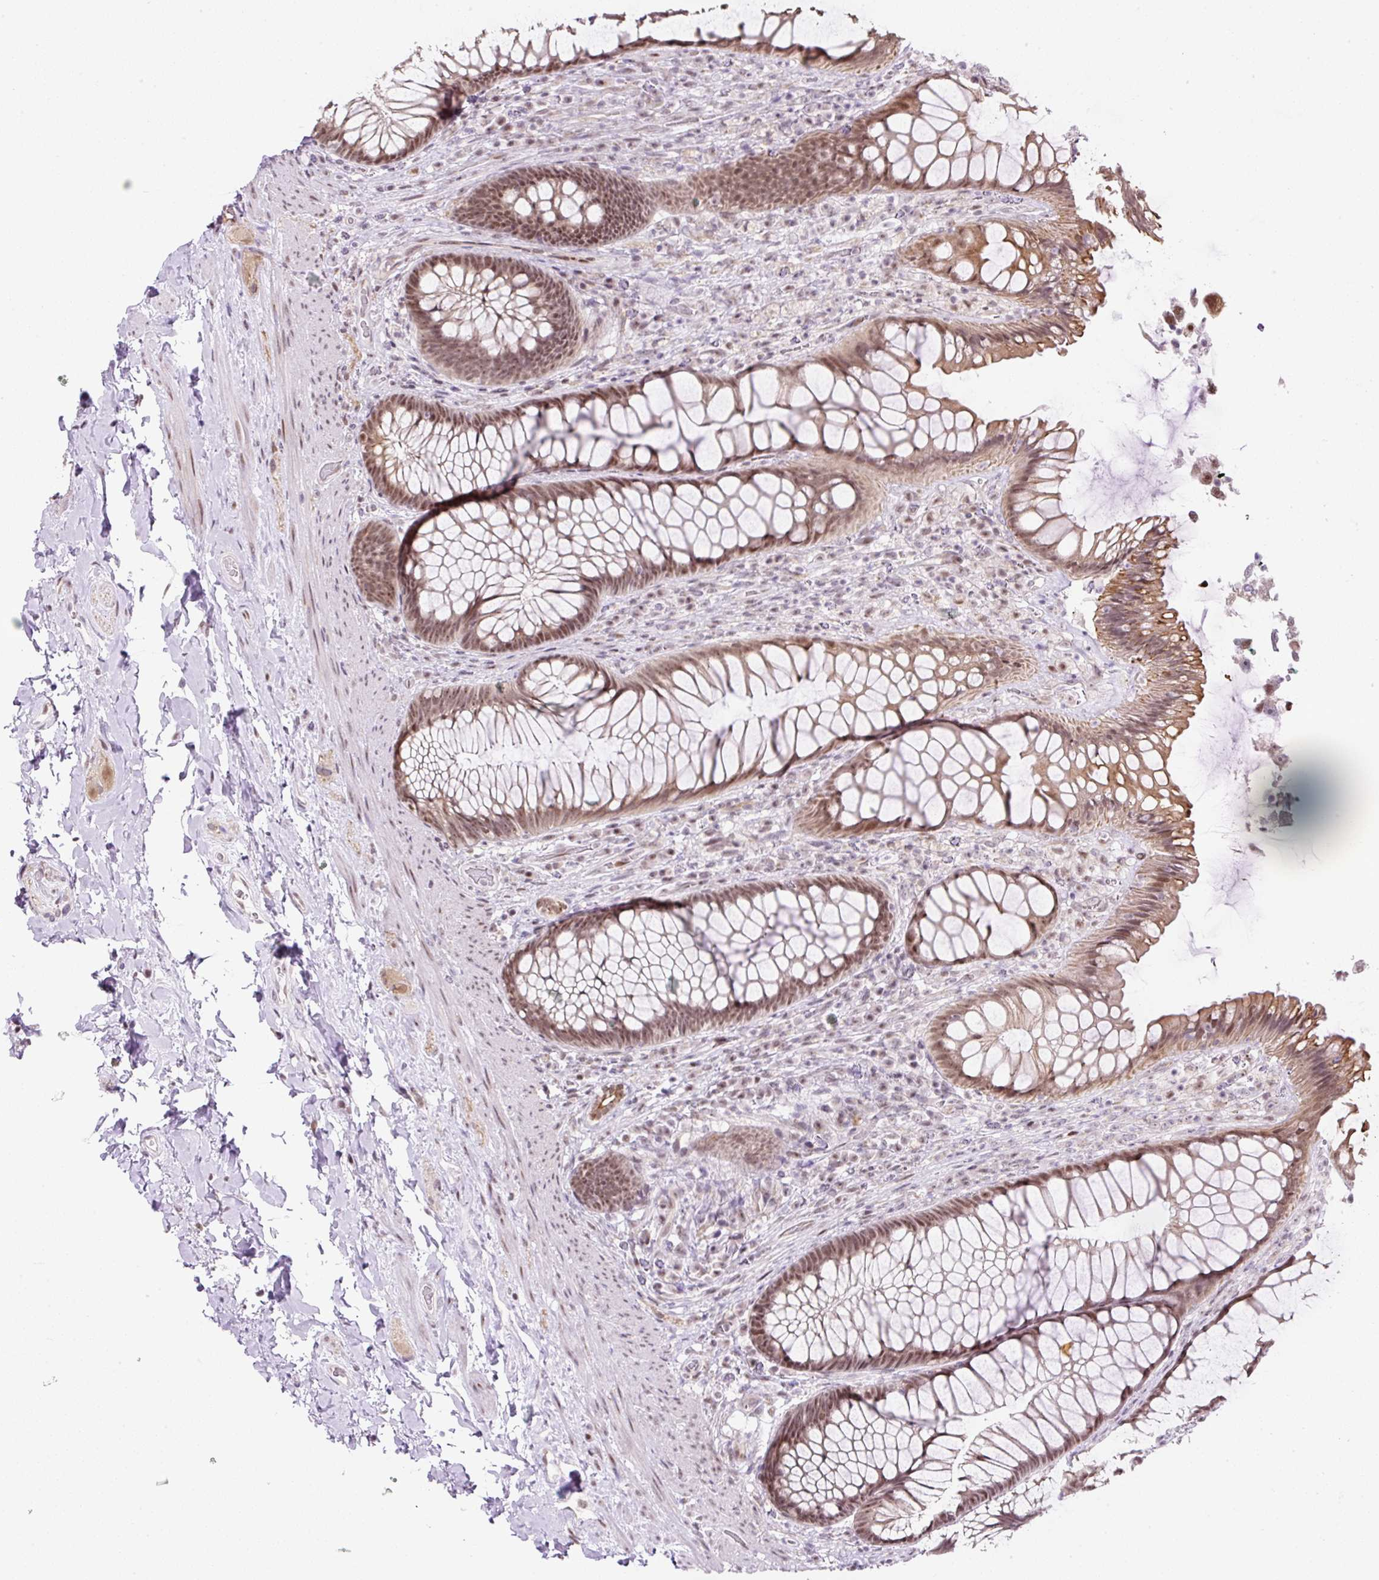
{"staining": {"intensity": "moderate", "quantity": ">75%", "location": "cytoplasmic/membranous,nuclear"}, "tissue": "rectum", "cell_type": "Glandular cells", "image_type": "normal", "snomed": [{"axis": "morphology", "description": "Normal tissue, NOS"}, {"axis": "topography", "description": "Rectum"}], "caption": "Immunohistochemistry micrograph of benign human rectum stained for a protein (brown), which displays medium levels of moderate cytoplasmic/membranous,nuclear staining in approximately >75% of glandular cells.", "gene": "TAF1A", "patient": {"sex": "male", "age": 53}}